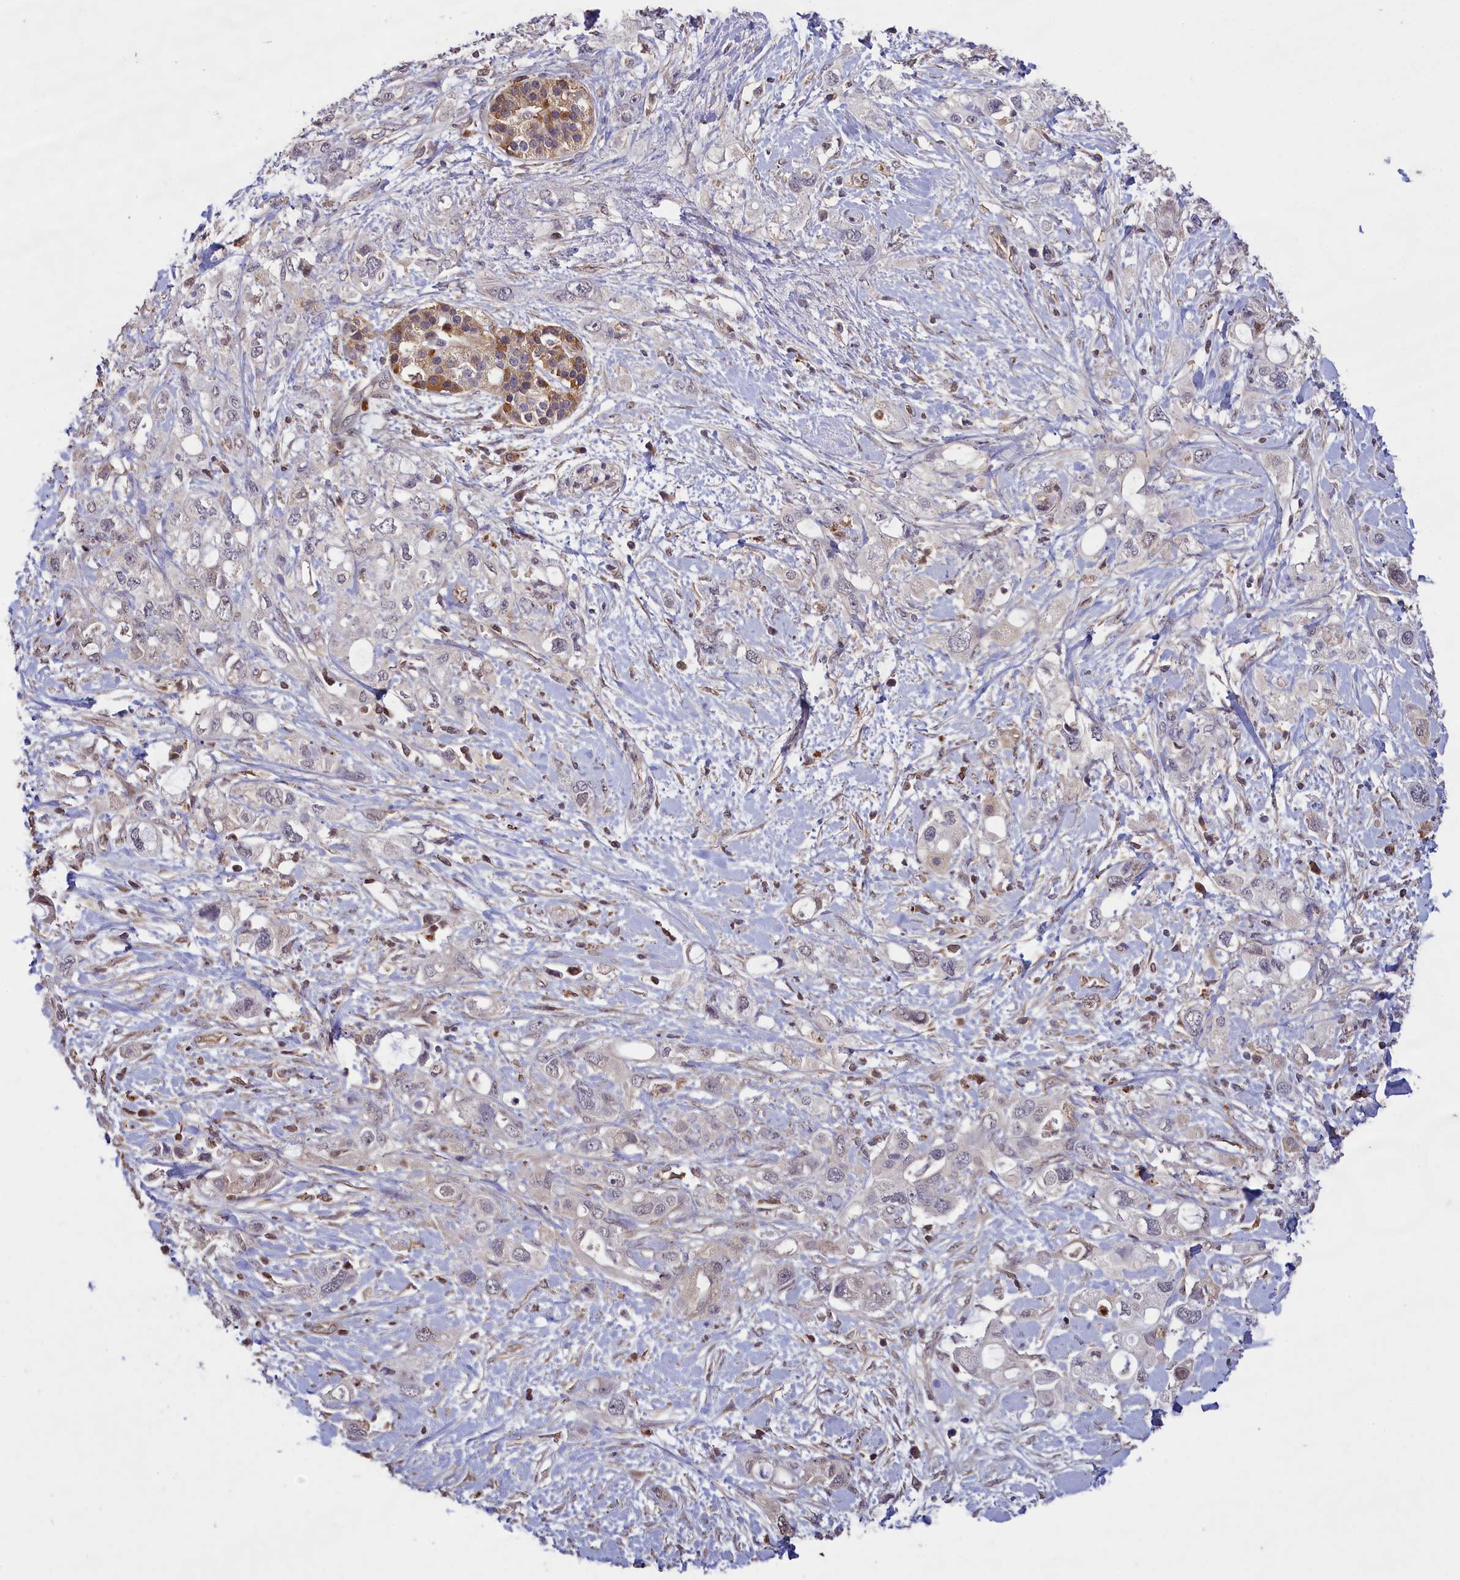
{"staining": {"intensity": "negative", "quantity": "none", "location": "none"}, "tissue": "pancreatic cancer", "cell_type": "Tumor cells", "image_type": "cancer", "snomed": [{"axis": "morphology", "description": "Adenocarcinoma, NOS"}, {"axis": "topography", "description": "Pancreas"}], "caption": "This photomicrograph is of pancreatic adenocarcinoma stained with IHC to label a protein in brown with the nuclei are counter-stained blue. There is no positivity in tumor cells. The staining was performed using DAB (3,3'-diaminobenzidine) to visualize the protein expression in brown, while the nuclei were stained in blue with hematoxylin (Magnification: 20x).", "gene": "CLRN2", "patient": {"sex": "female", "age": 56}}